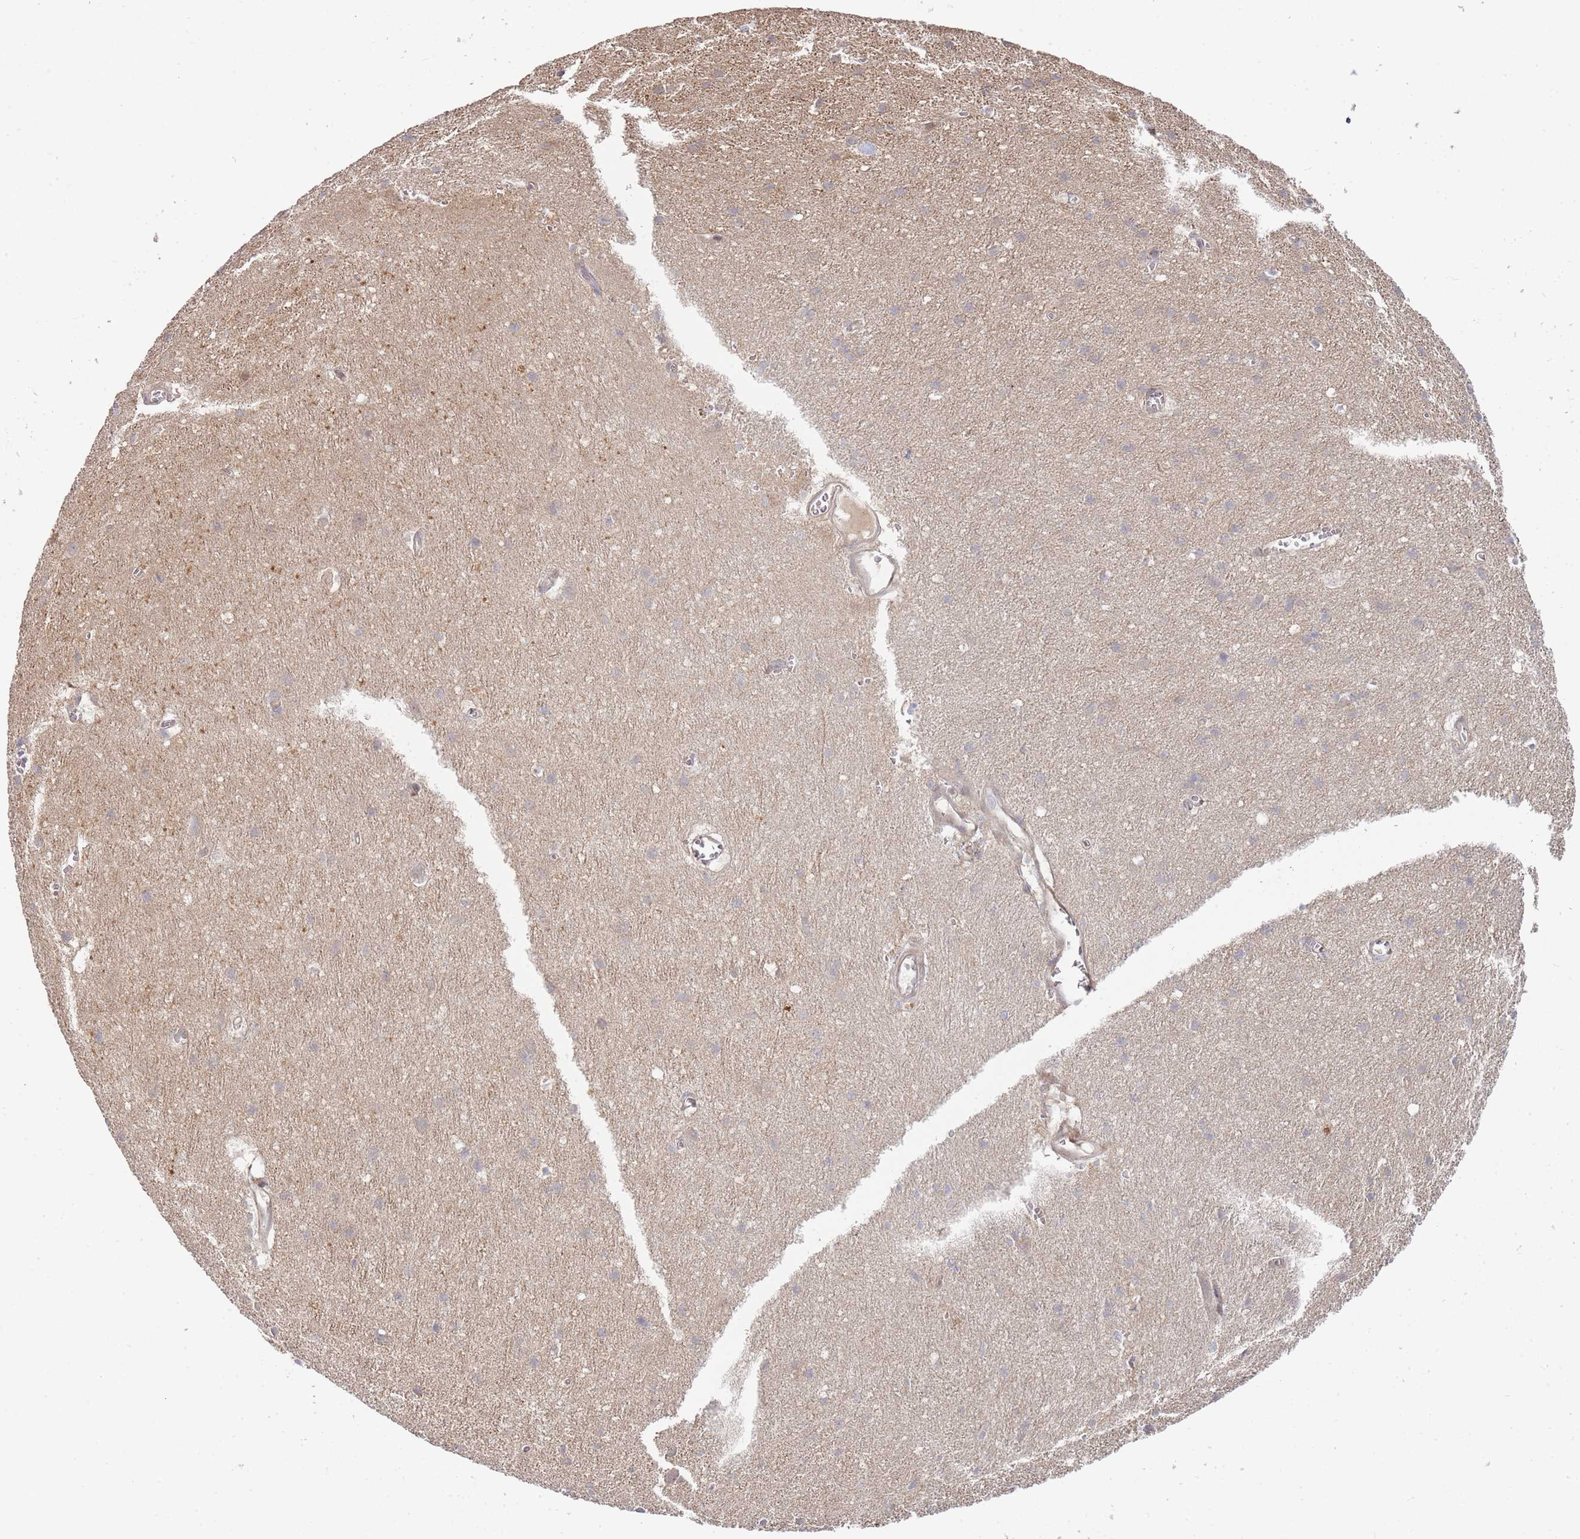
{"staining": {"intensity": "weak", "quantity": "25%-75%", "location": "cytoplasmic/membranous"}, "tissue": "cerebral cortex", "cell_type": "Endothelial cells", "image_type": "normal", "snomed": [{"axis": "morphology", "description": "Normal tissue, NOS"}, {"axis": "topography", "description": "Cerebral cortex"}], "caption": "Immunohistochemical staining of benign cerebral cortex demonstrates weak cytoplasmic/membranous protein positivity in about 25%-75% of endothelial cells.", "gene": "TRIM26", "patient": {"sex": "male", "age": 54}}